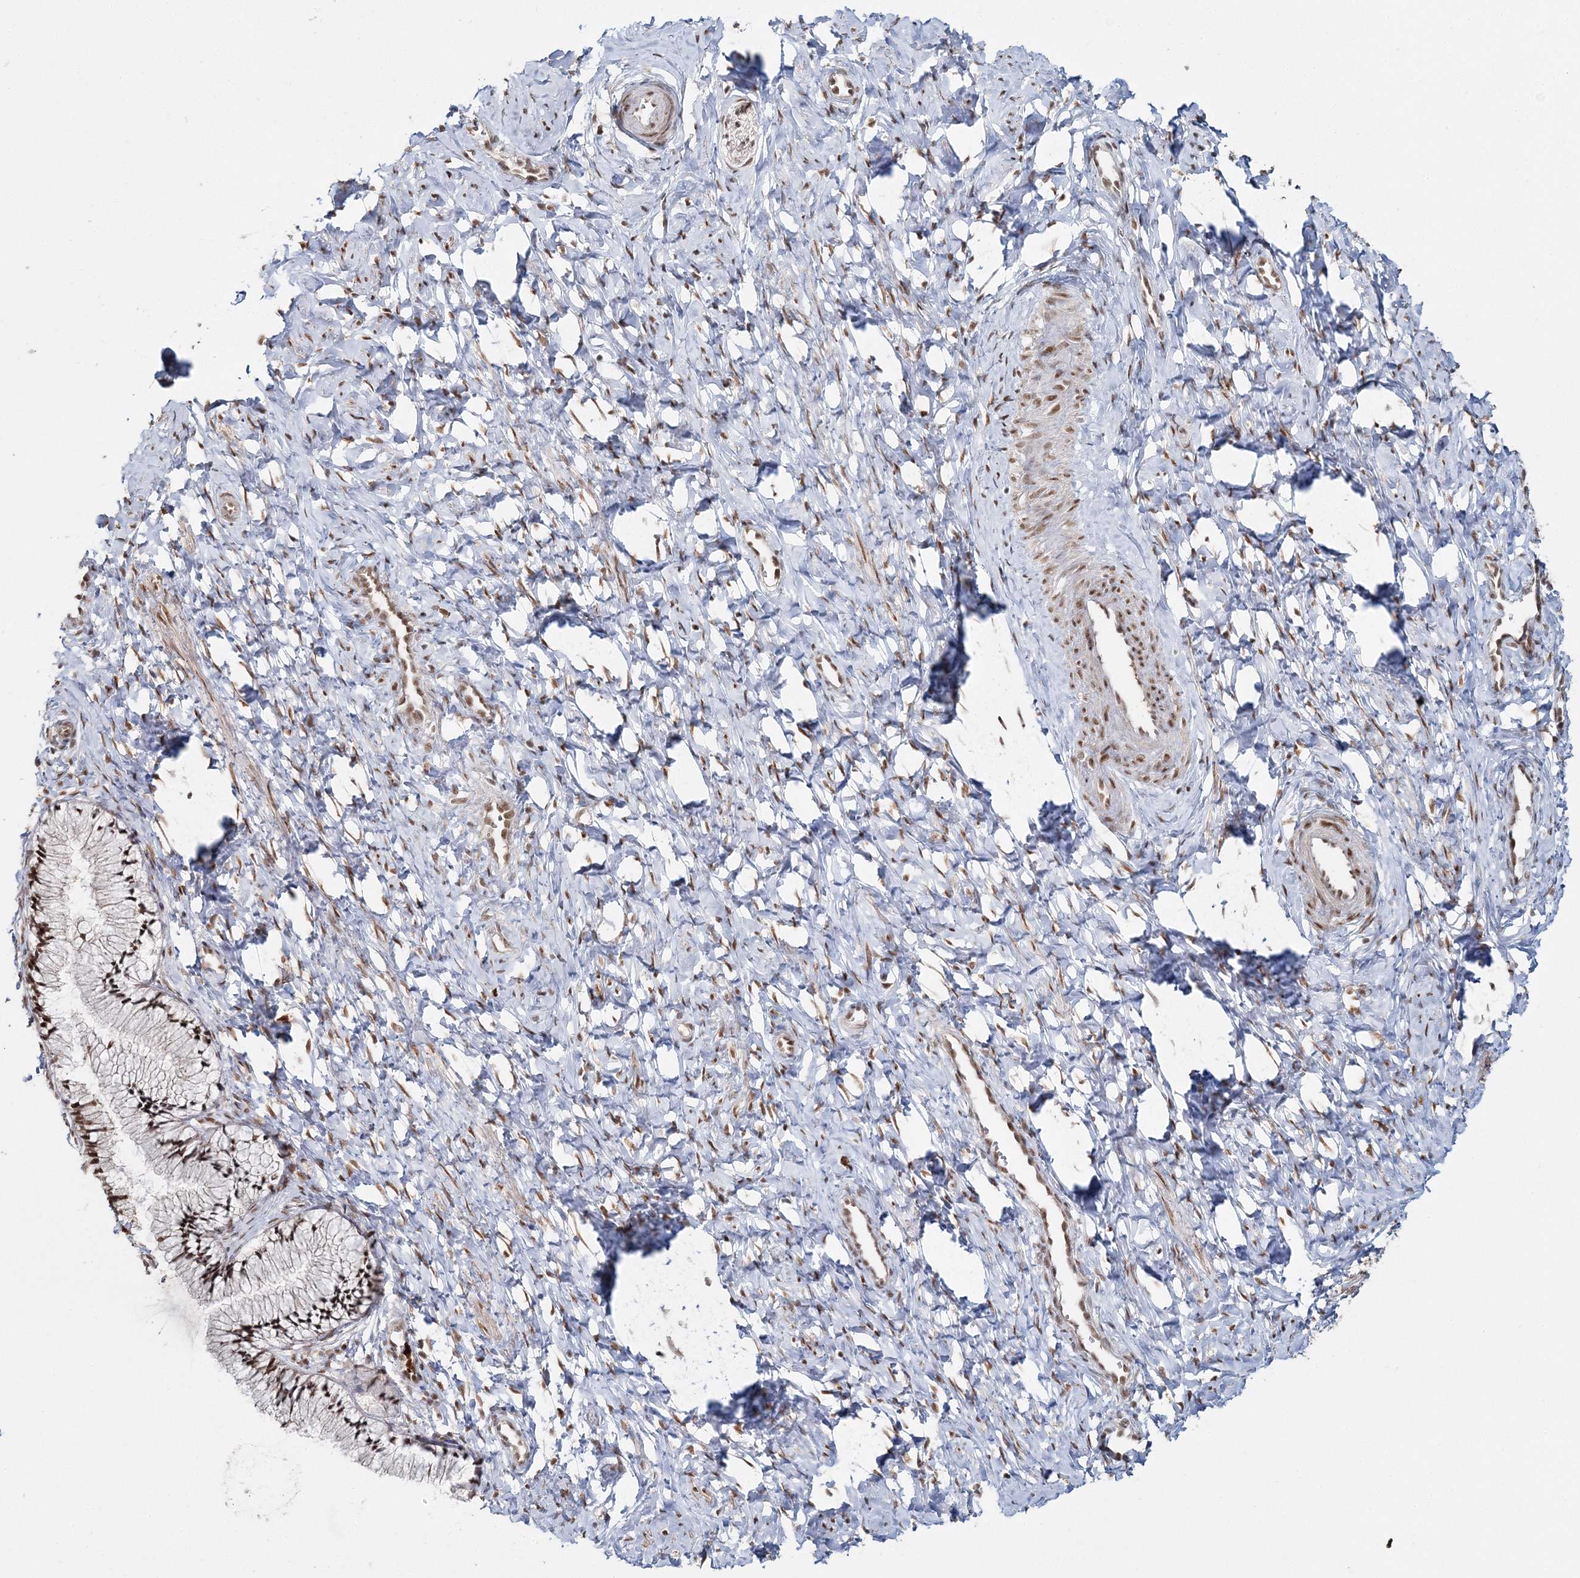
{"staining": {"intensity": "moderate", "quantity": ">75%", "location": "nuclear"}, "tissue": "cervix", "cell_type": "Glandular cells", "image_type": "normal", "snomed": [{"axis": "morphology", "description": "Normal tissue, NOS"}, {"axis": "topography", "description": "Cervix"}], "caption": "High-power microscopy captured an immunohistochemistry (IHC) photomicrograph of unremarkable cervix, revealing moderate nuclear staining in approximately >75% of glandular cells. (DAB (3,3'-diaminobenzidine) = brown stain, brightfield microscopy at high magnification).", "gene": "ENSG00000290315", "patient": {"sex": "female", "age": 27}}